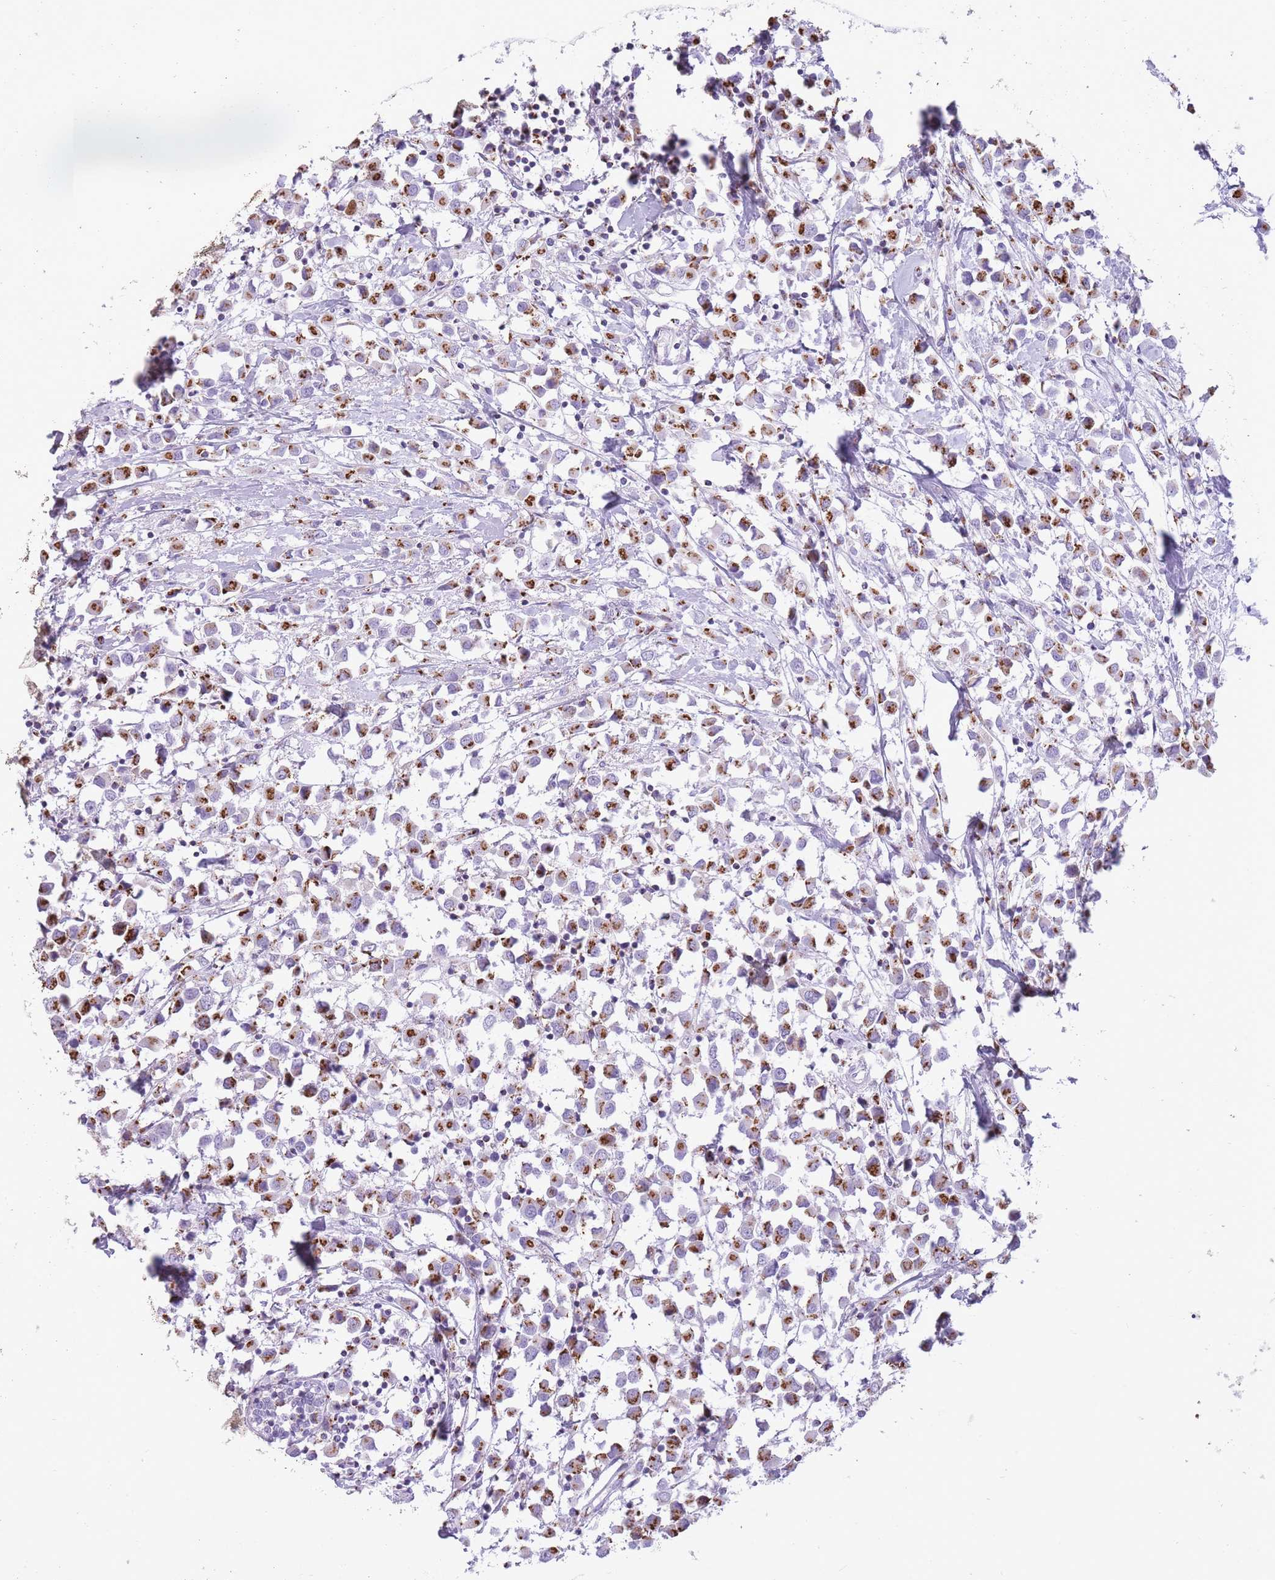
{"staining": {"intensity": "strong", "quantity": ">75%", "location": "cytoplasmic/membranous"}, "tissue": "breast cancer", "cell_type": "Tumor cells", "image_type": "cancer", "snomed": [{"axis": "morphology", "description": "Duct carcinoma"}, {"axis": "topography", "description": "Breast"}], "caption": "Tumor cells display strong cytoplasmic/membranous positivity in about >75% of cells in breast invasive ductal carcinoma. (Stains: DAB (3,3'-diaminobenzidine) in brown, nuclei in blue, Microscopy: brightfield microscopy at high magnification).", "gene": "B4GALT2", "patient": {"sex": "female", "age": 61}}